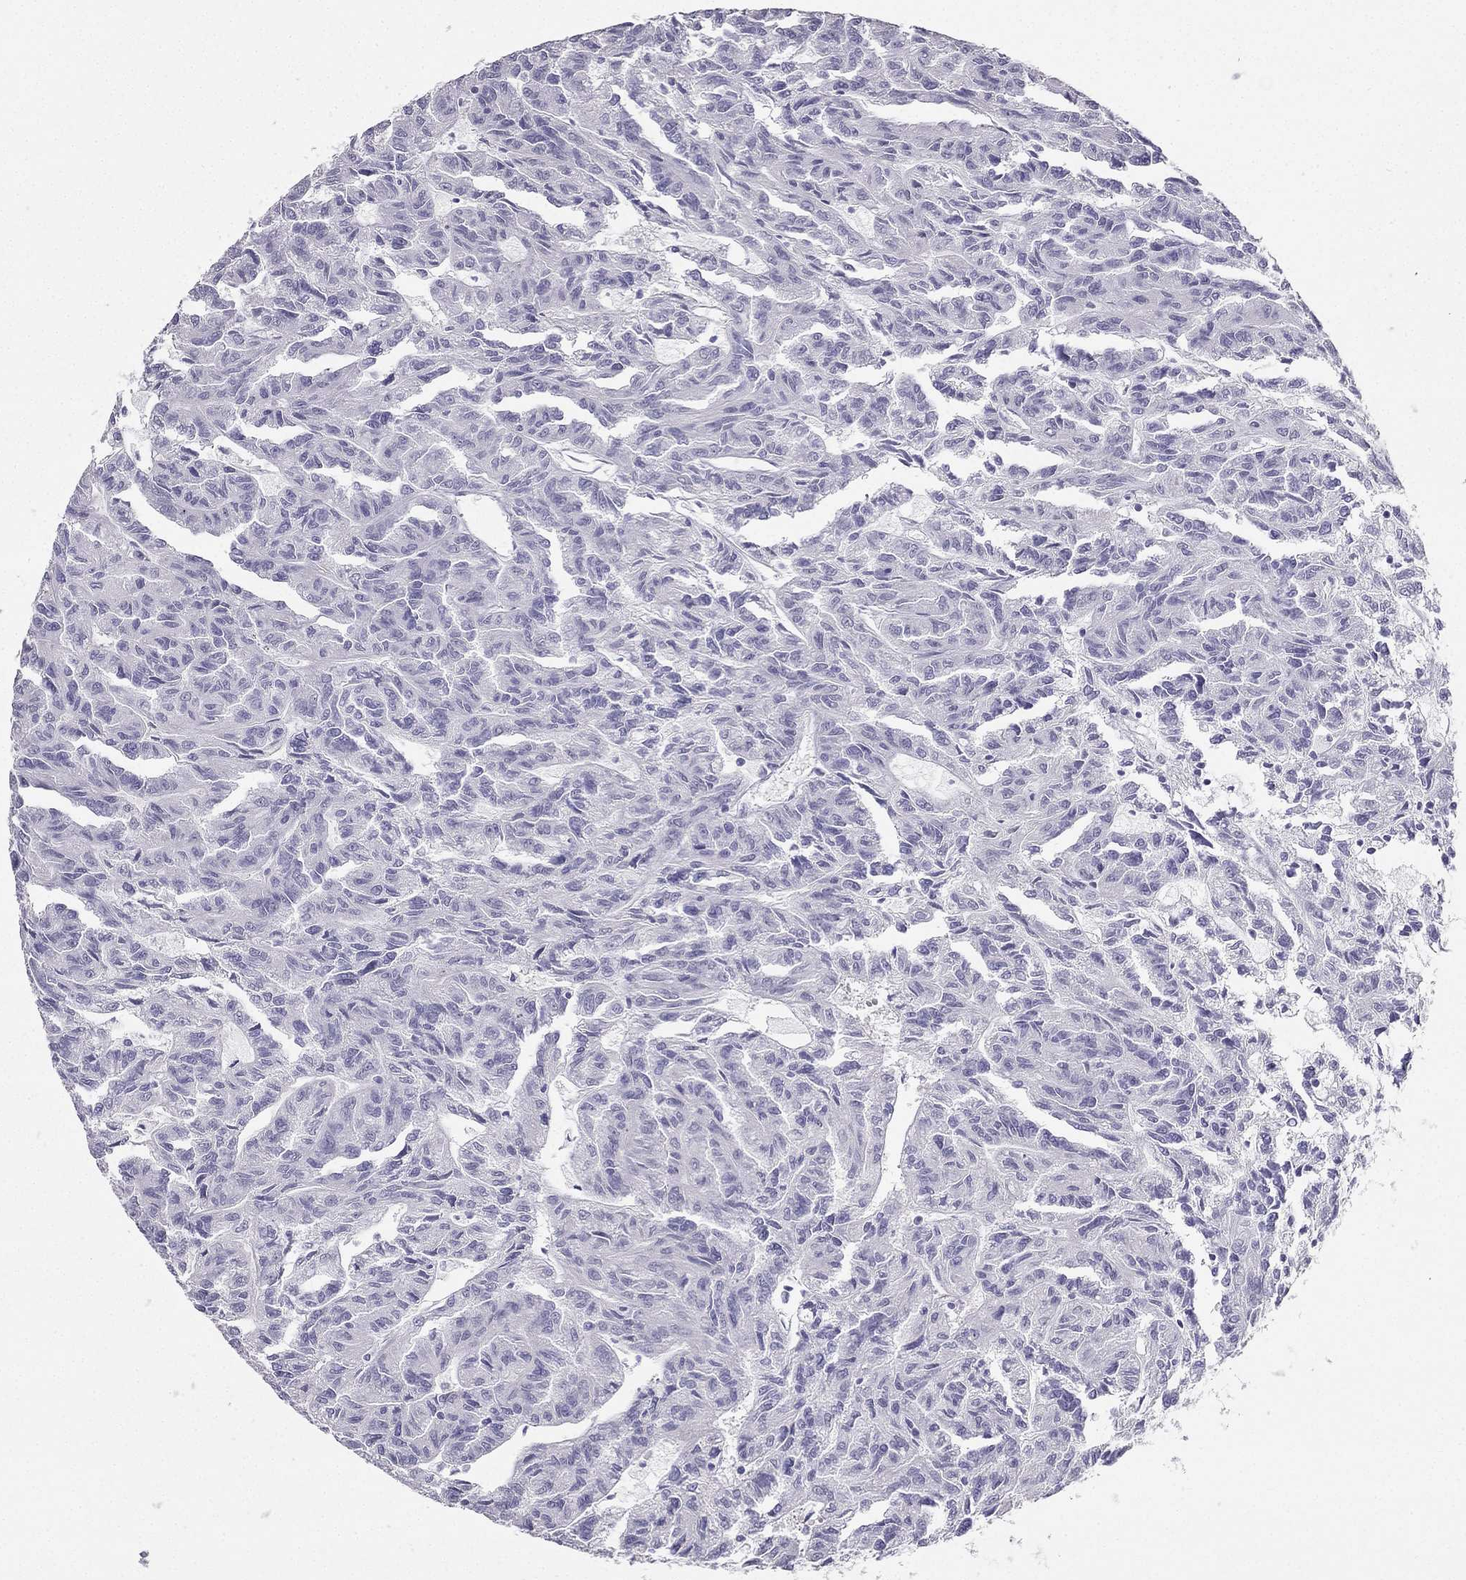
{"staining": {"intensity": "negative", "quantity": "none", "location": "none"}, "tissue": "renal cancer", "cell_type": "Tumor cells", "image_type": "cancer", "snomed": [{"axis": "morphology", "description": "Adenocarcinoma, NOS"}, {"axis": "topography", "description": "Kidney"}], "caption": "The micrograph reveals no significant staining in tumor cells of renal adenocarcinoma.", "gene": "TFF3", "patient": {"sex": "male", "age": 79}}